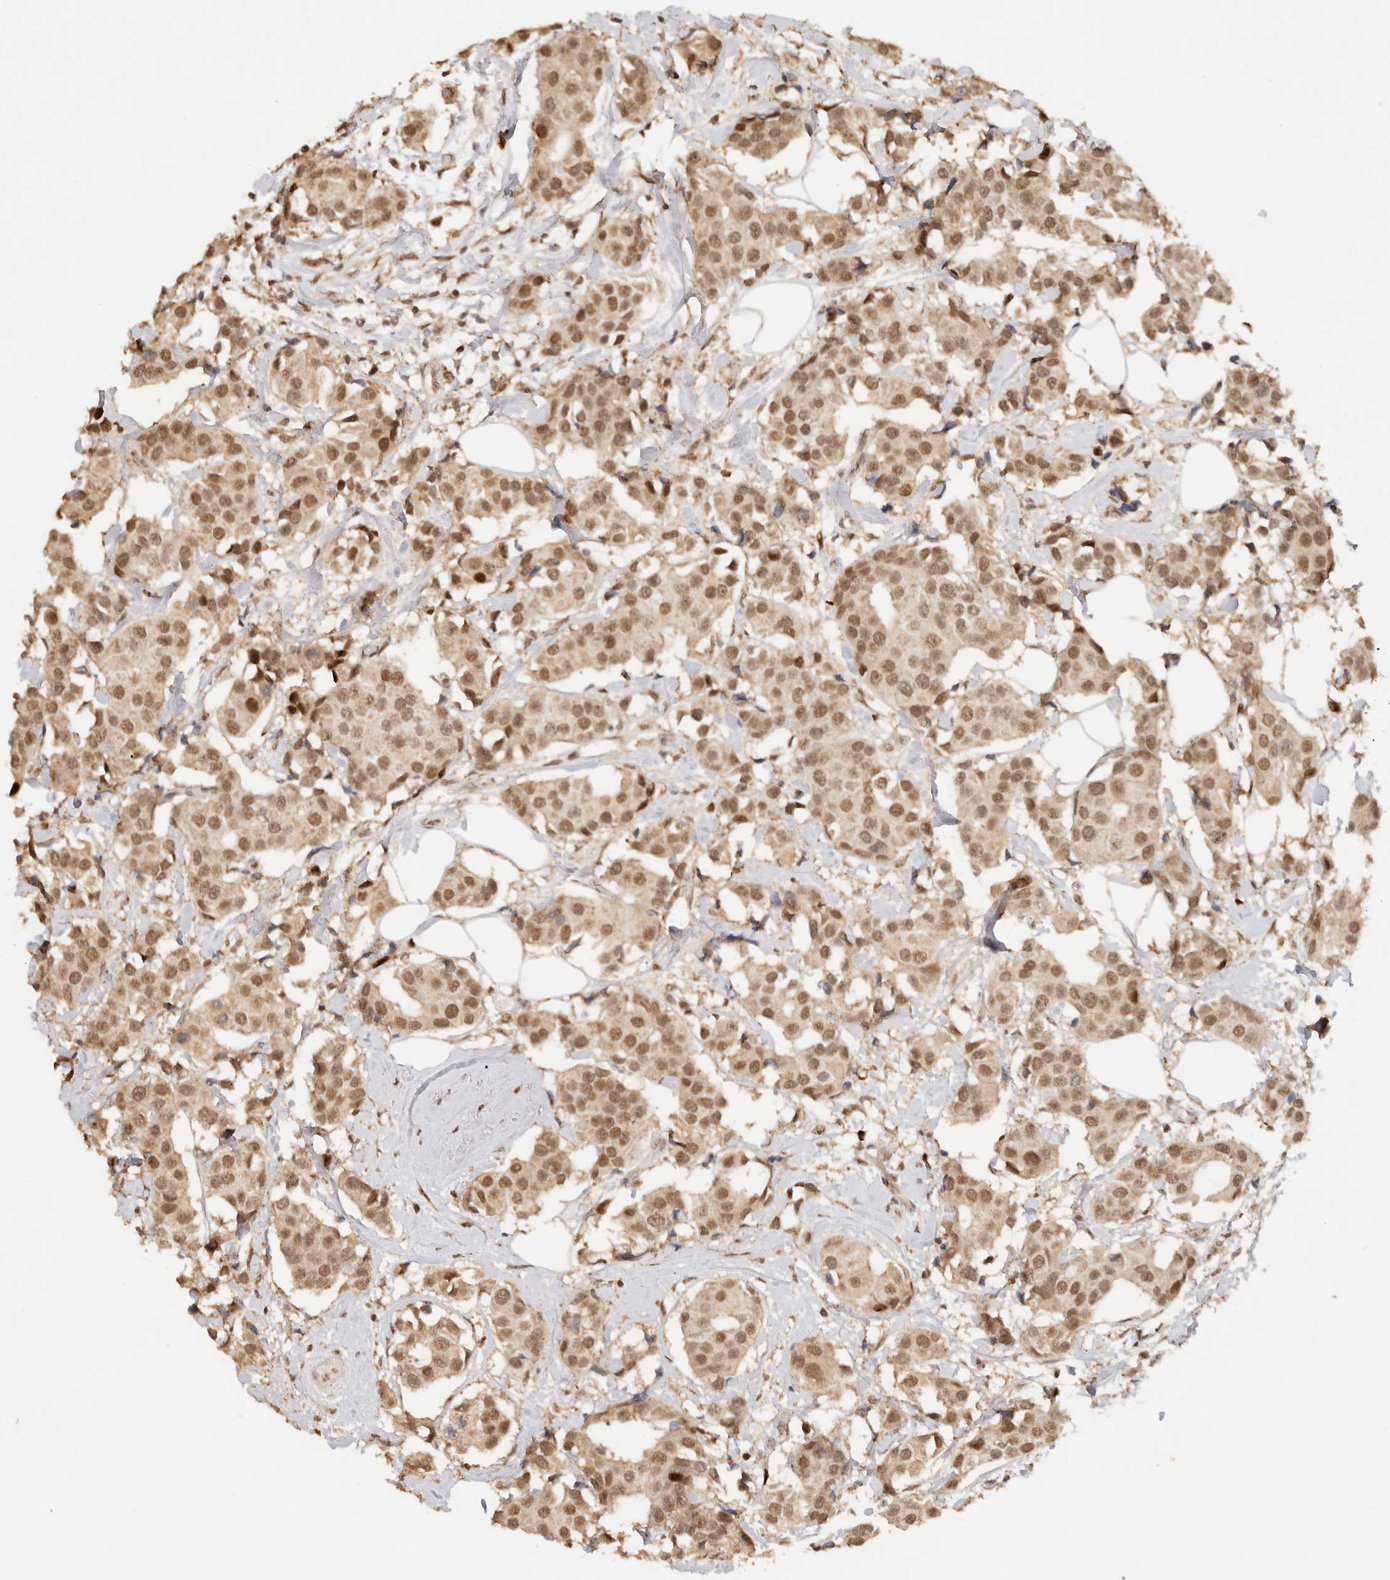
{"staining": {"intensity": "moderate", "quantity": ">75%", "location": "nuclear"}, "tissue": "breast cancer", "cell_type": "Tumor cells", "image_type": "cancer", "snomed": [{"axis": "morphology", "description": "Normal tissue, NOS"}, {"axis": "morphology", "description": "Duct carcinoma"}, {"axis": "topography", "description": "Breast"}], "caption": "Protein expression analysis of human infiltrating ductal carcinoma (breast) reveals moderate nuclear expression in approximately >75% of tumor cells.", "gene": "NPAS2", "patient": {"sex": "female", "age": 39}}